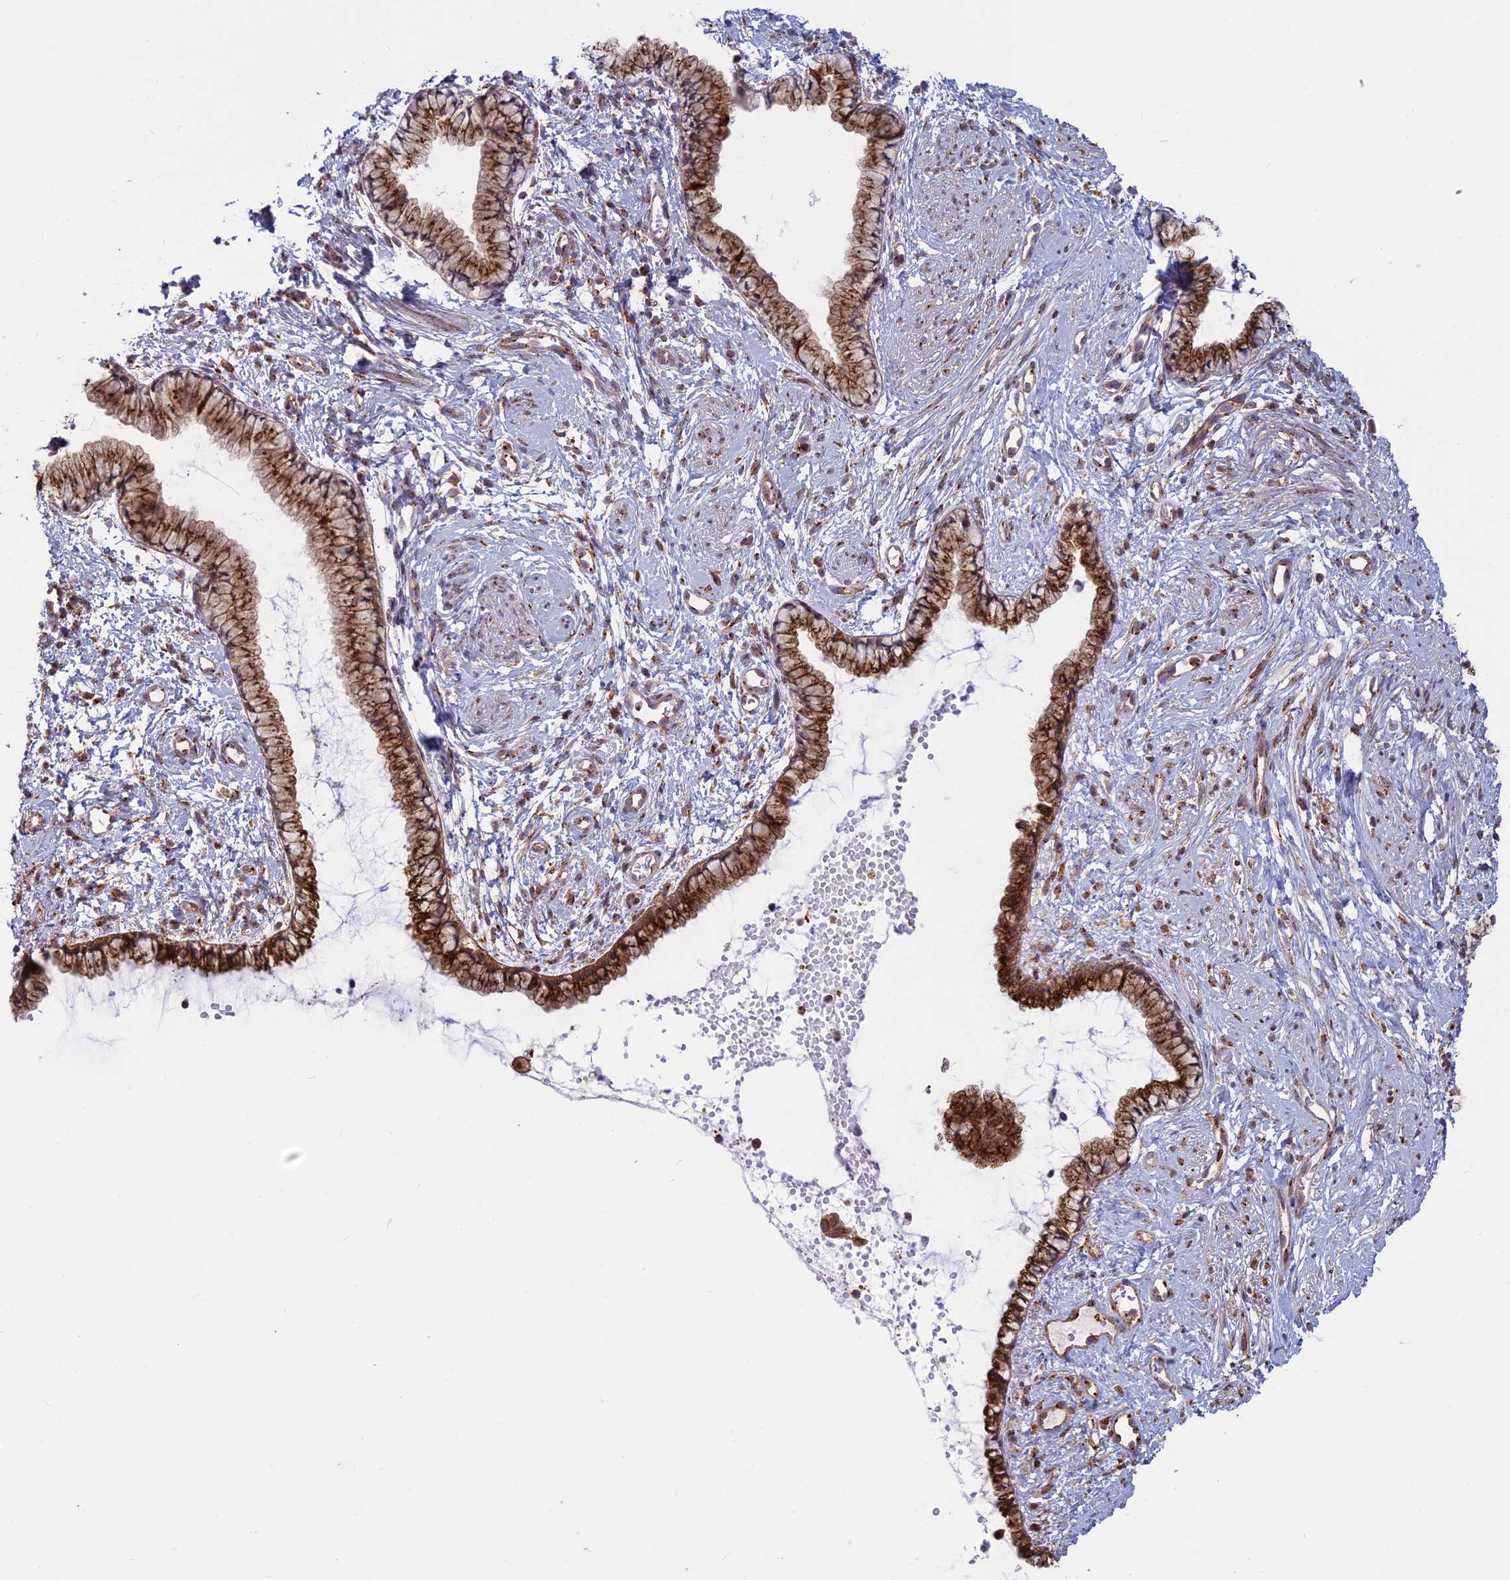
{"staining": {"intensity": "moderate", "quantity": ">75%", "location": "cytoplasmic/membranous"}, "tissue": "cervix", "cell_type": "Glandular cells", "image_type": "normal", "snomed": [{"axis": "morphology", "description": "Normal tissue, NOS"}, {"axis": "topography", "description": "Cervix"}], "caption": "Moderate cytoplasmic/membranous staining for a protein is seen in approximately >75% of glandular cells of unremarkable cervix using IHC.", "gene": "CLINT1", "patient": {"sex": "female", "age": 57}}